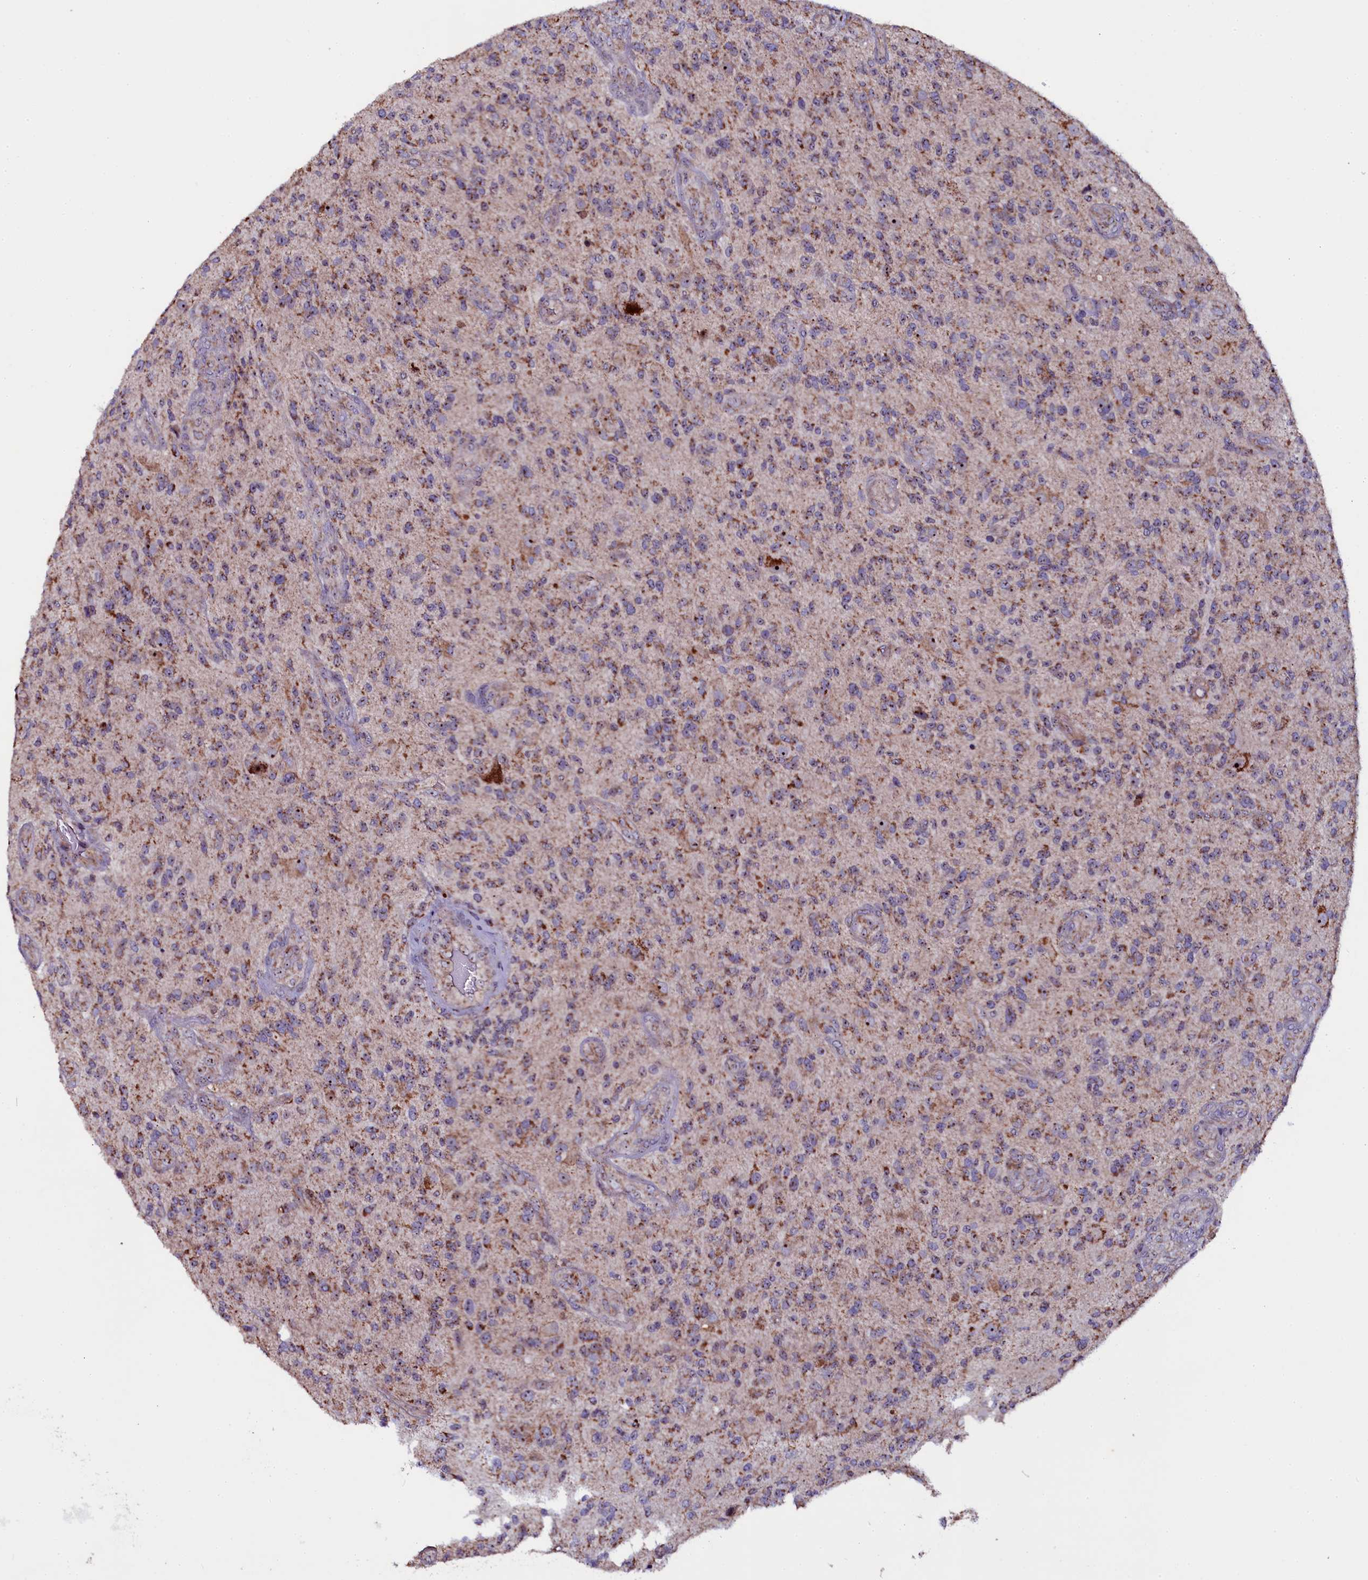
{"staining": {"intensity": "moderate", "quantity": ">75%", "location": "cytoplasmic/membranous"}, "tissue": "glioma", "cell_type": "Tumor cells", "image_type": "cancer", "snomed": [{"axis": "morphology", "description": "Glioma, malignant, High grade"}, {"axis": "topography", "description": "Brain"}], "caption": "High-grade glioma (malignant) stained for a protein (brown) demonstrates moderate cytoplasmic/membranous positive staining in approximately >75% of tumor cells.", "gene": "NAA80", "patient": {"sex": "male", "age": 47}}